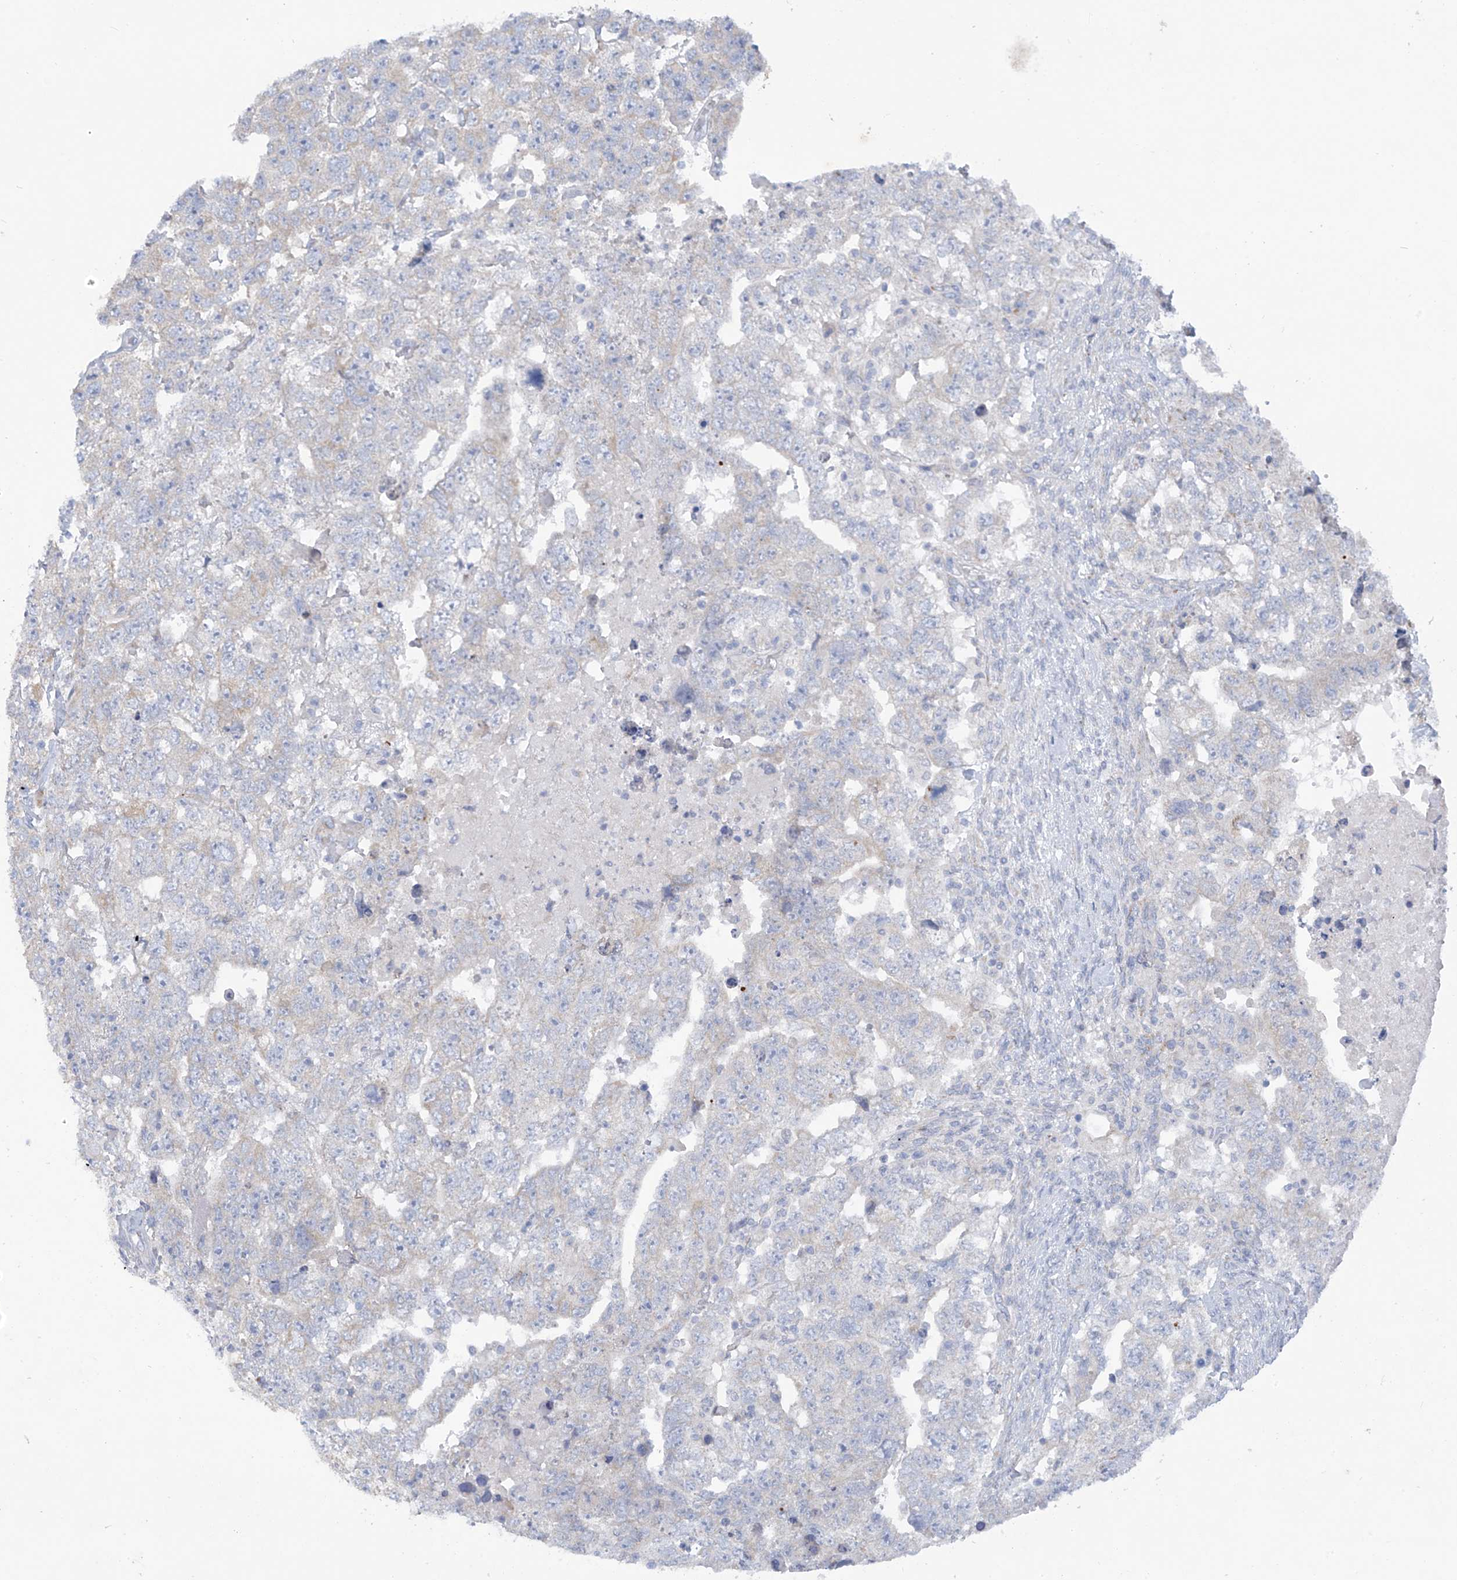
{"staining": {"intensity": "weak", "quantity": "<25%", "location": "cytoplasmic/membranous"}, "tissue": "testis cancer", "cell_type": "Tumor cells", "image_type": "cancer", "snomed": [{"axis": "morphology", "description": "Carcinoma, Embryonal, NOS"}, {"axis": "topography", "description": "Testis"}], "caption": "Tumor cells are negative for brown protein staining in embryonal carcinoma (testis).", "gene": "TRMT2B", "patient": {"sex": "male", "age": 36}}